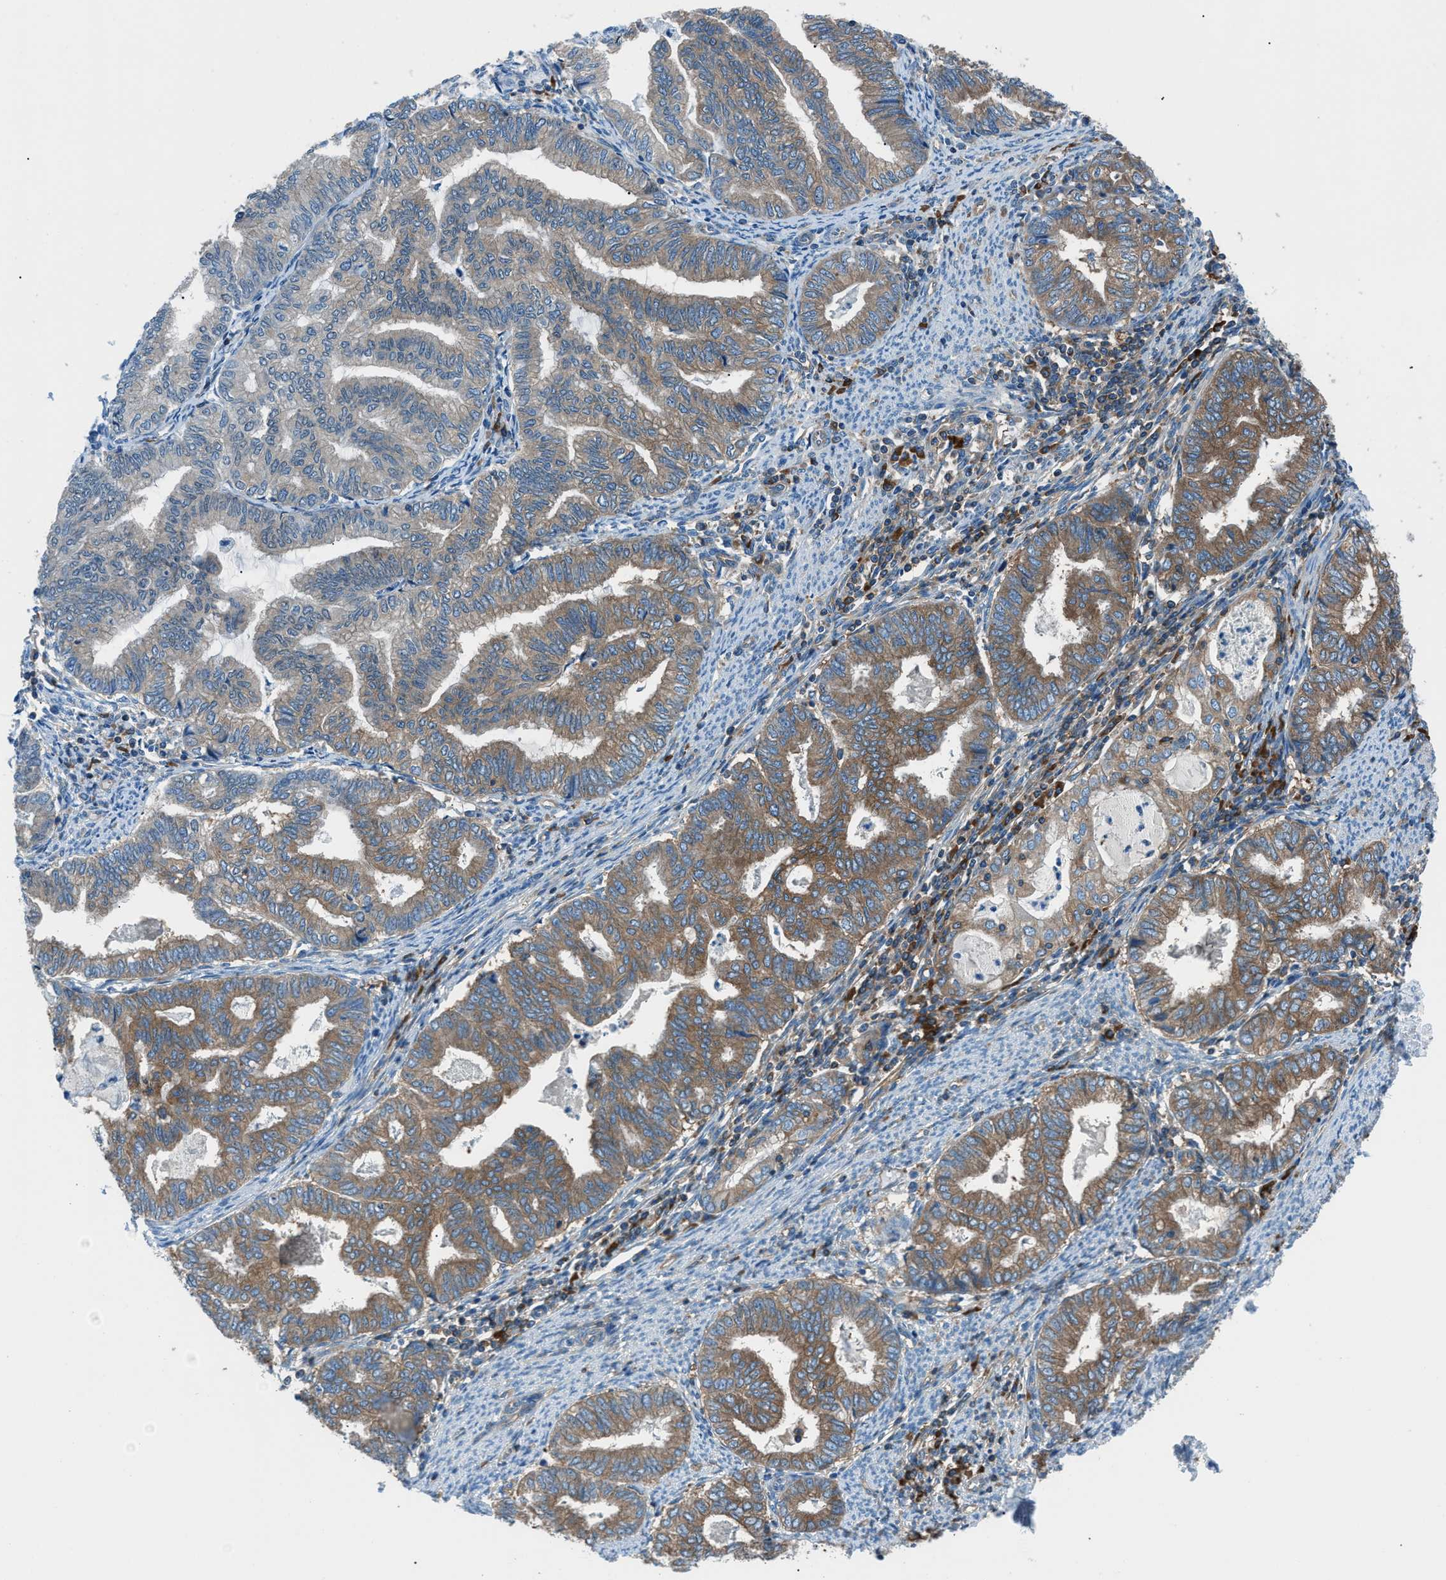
{"staining": {"intensity": "moderate", "quantity": ">75%", "location": "cytoplasmic/membranous"}, "tissue": "endometrial cancer", "cell_type": "Tumor cells", "image_type": "cancer", "snomed": [{"axis": "morphology", "description": "Adenocarcinoma, NOS"}, {"axis": "topography", "description": "Endometrium"}], "caption": "DAB (3,3'-diaminobenzidine) immunohistochemical staining of human endometrial cancer exhibits moderate cytoplasmic/membranous protein staining in about >75% of tumor cells. The staining is performed using DAB brown chromogen to label protein expression. The nuclei are counter-stained blue using hematoxylin.", "gene": "SARS1", "patient": {"sex": "female", "age": 79}}